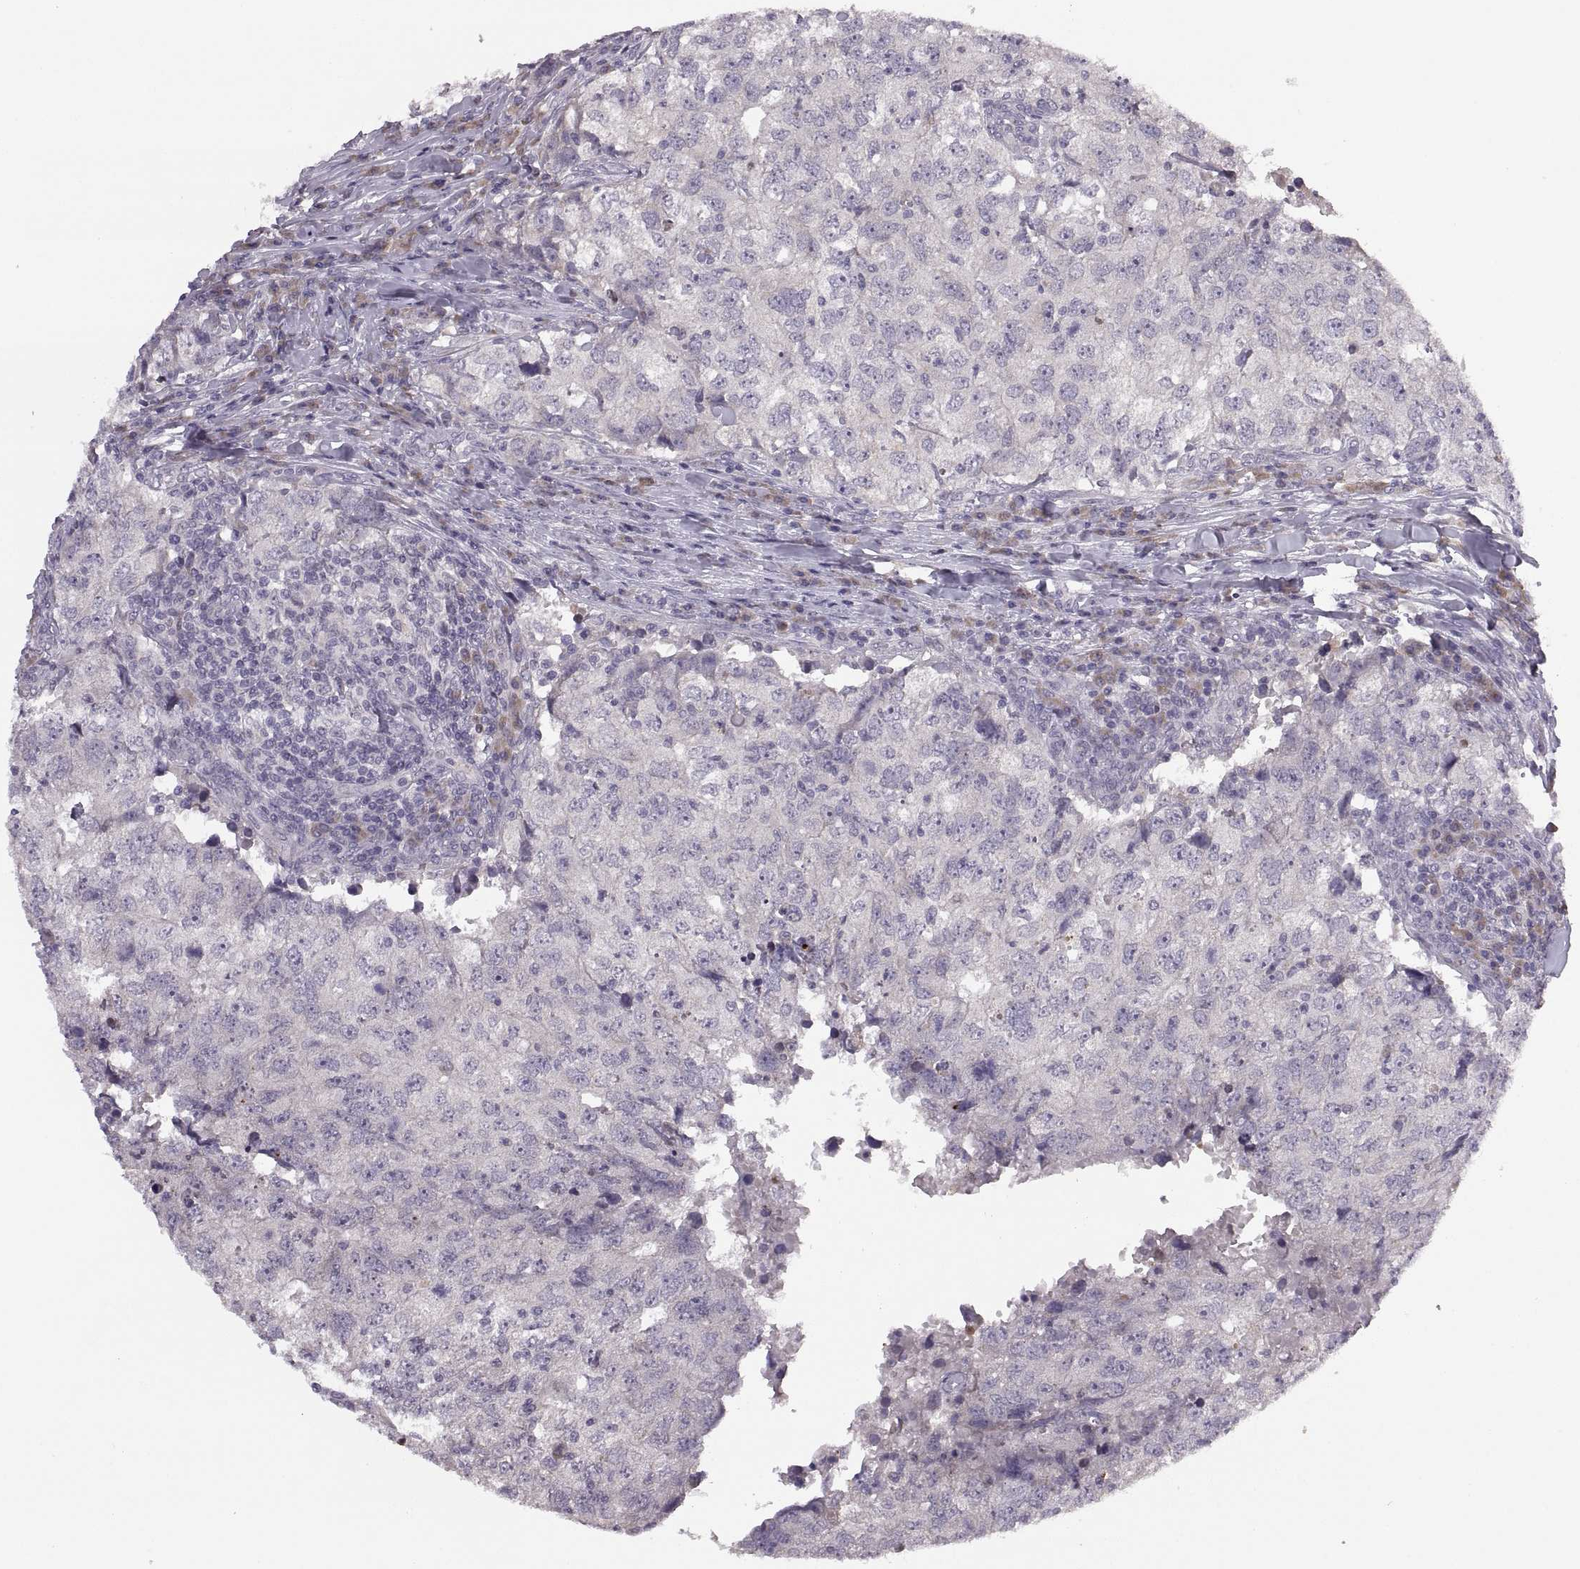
{"staining": {"intensity": "negative", "quantity": "none", "location": "none"}, "tissue": "breast cancer", "cell_type": "Tumor cells", "image_type": "cancer", "snomed": [{"axis": "morphology", "description": "Duct carcinoma"}, {"axis": "topography", "description": "Breast"}], "caption": "DAB immunohistochemical staining of human breast cancer (intraductal carcinoma) exhibits no significant expression in tumor cells. (DAB immunohistochemistry (IHC) with hematoxylin counter stain).", "gene": "ADH6", "patient": {"sex": "female", "age": 30}}